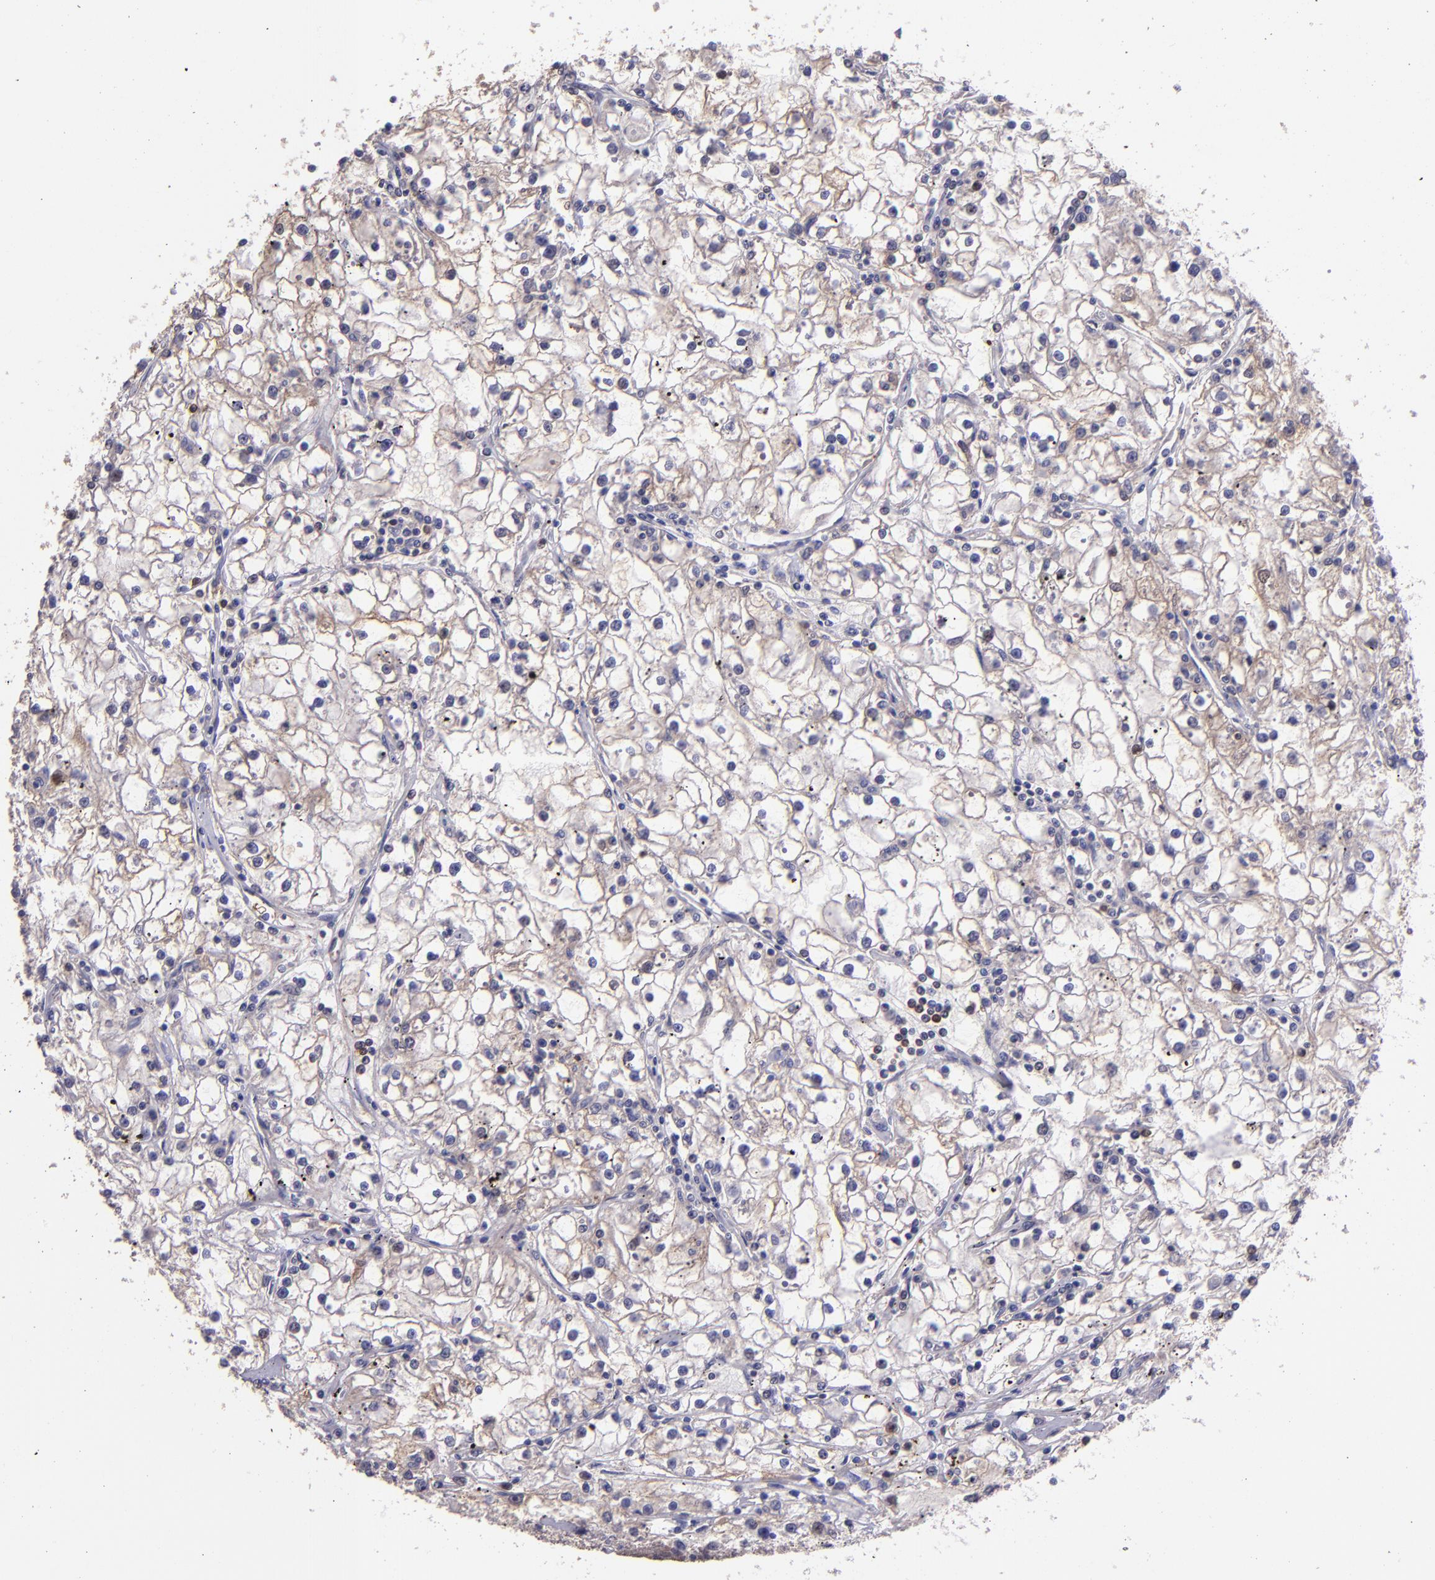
{"staining": {"intensity": "negative", "quantity": "none", "location": "none"}, "tissue": "renal cancer", "cell_type": "Tumor cells", "image_type": "cancer", "snomed": [{"axis": "morphology", "description": "Adenocarcinoma, NOS"}, {"axis": "topography", "description": "Kidney"}], "caption": "IHC image of neoplastic tissue: adenocarcinoma (renal) stained with DAB shows no significant protein expression in tumor cells.", "gene": "PAPPA", "patient": {"sex": "male", "age": 56}}